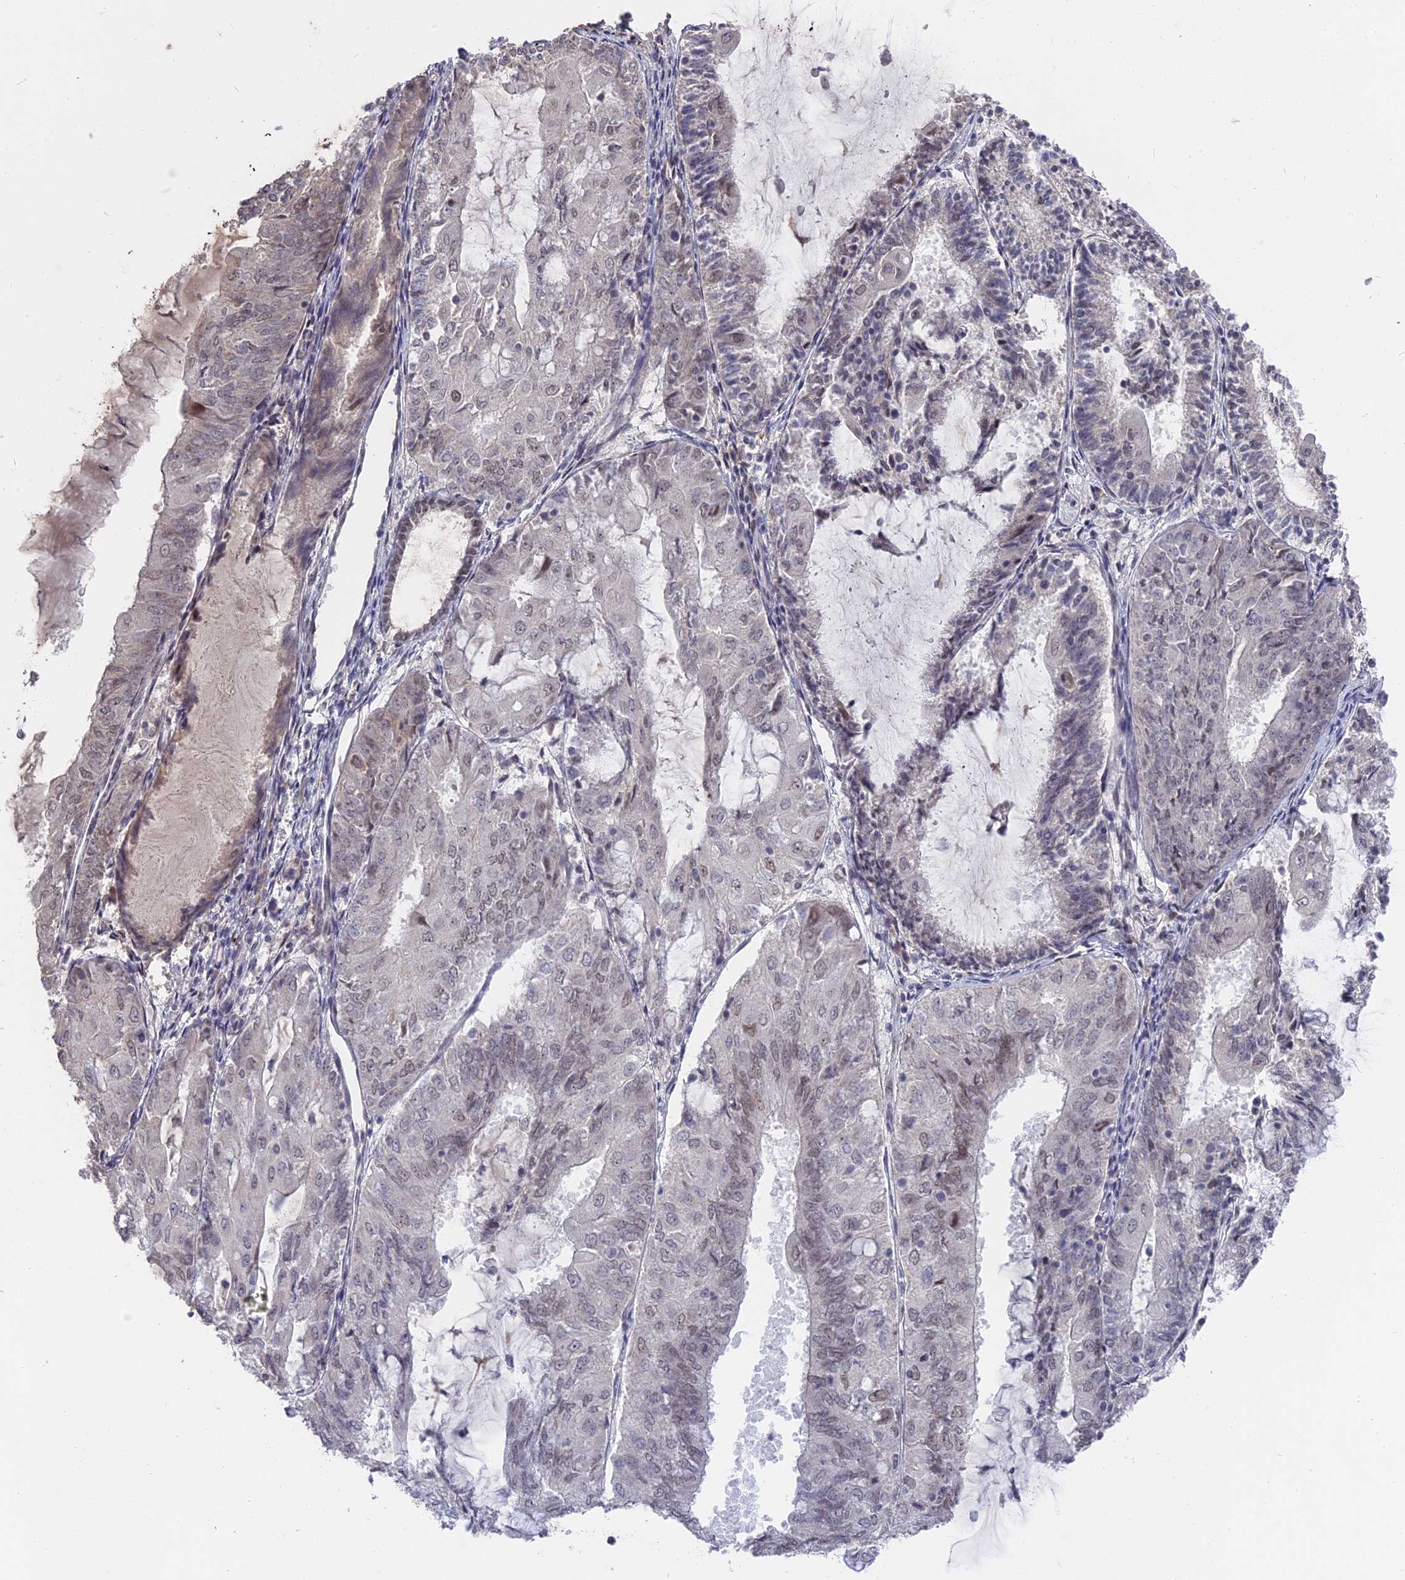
{"staining": {"intensity": "weak", "quantity": "<25%", "location": "nuclear"}, "tissue": "endometrial cancer", "cell_type": "Tumor cells", "image_type": "cancer", "snomed": [{"axis": "morphology", "description": "Adenocarcinoma, NOS"}, {"axis": "topography", "description": "Endometrium"}], "caption": "The IHC micrograph has no significant staining in tumor cells of endometrial cancer tissue.", "gene": "NR1H3", "patient": {"sex": "female", "age": 81}}